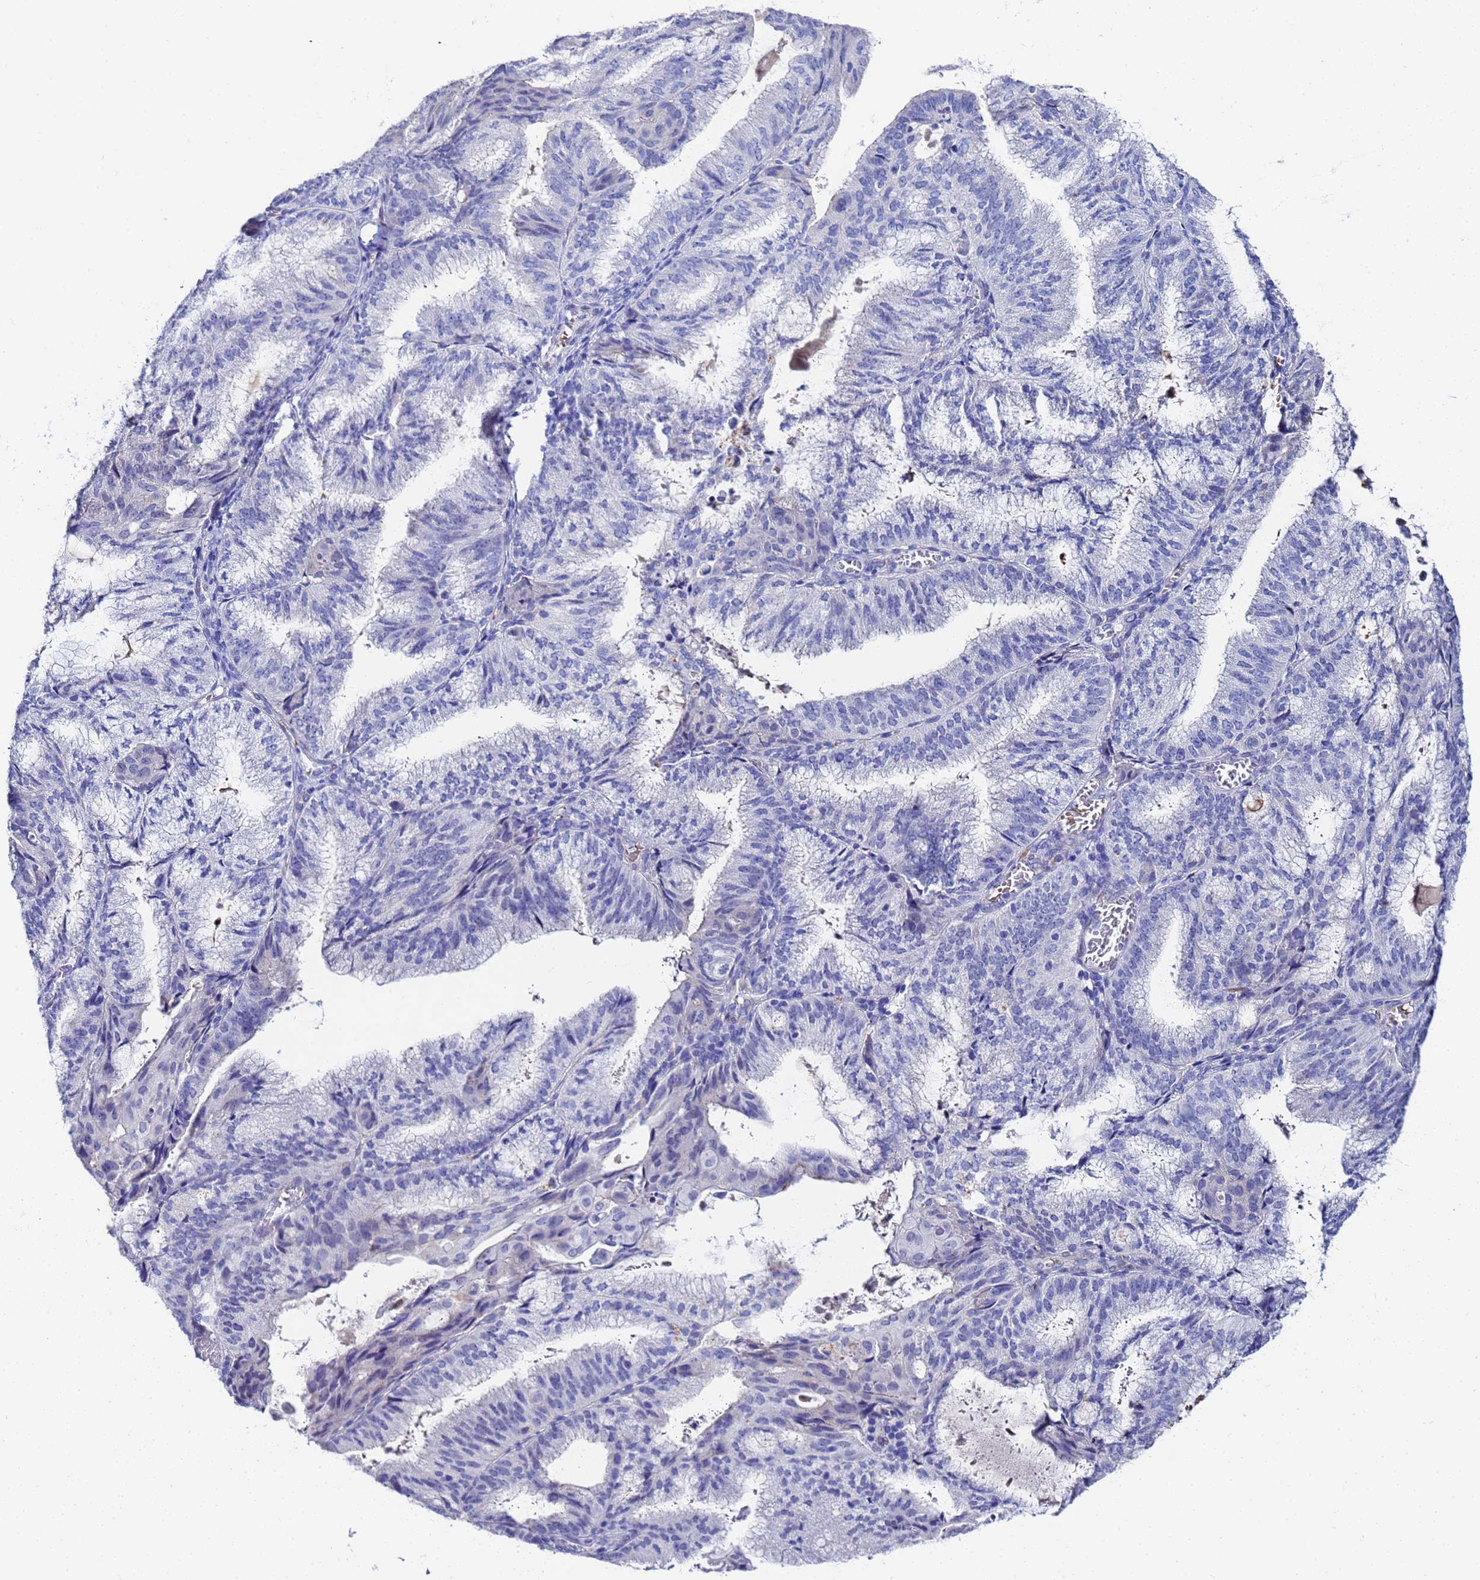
{"staining": {"intensity": "negative", "quantity": "none", "location": "none"}, "tissue": "endometrial cancer", "cell_type": "Tumor cells", "image_type": "cancer", "snomed": [{"axis": "morphology", "description": "Adenocarcinoma, NOS"}, {"axis": "topography", "description": "Endometrium"}], "caption": "This is a photomicrograph of immunohistochemistry (IHC) staining of endometrial cancer, which shows no staining in tumor cells.", "gene": "ZNF26", "patient": {"sex": "female", "age": 49}}